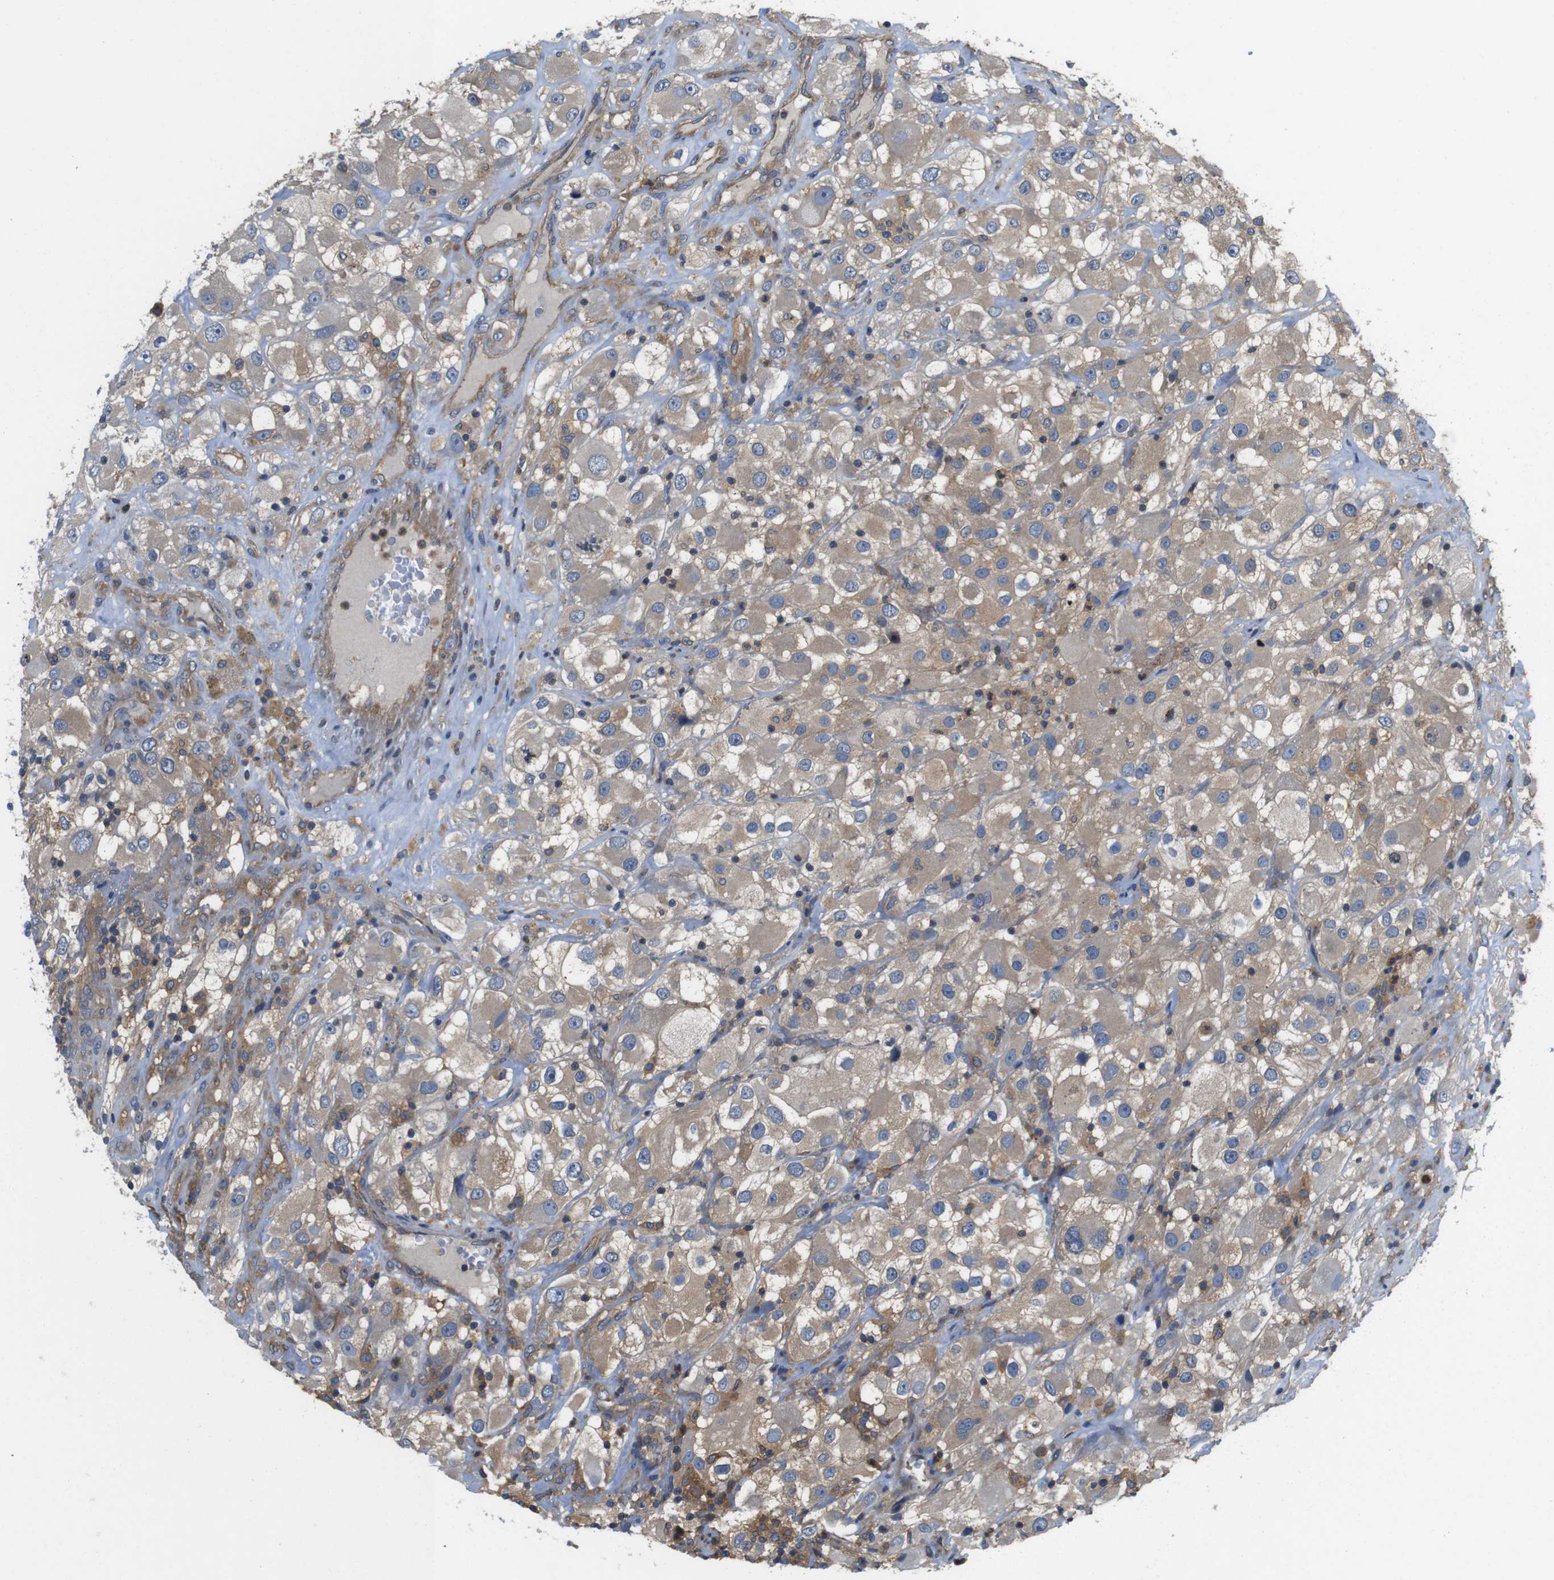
{"staining": {"intensity": "moderate", "quantity": ">75%", "location": "cytoplasmic/membranous"}, "tissue": "renal cancer", "cell_type": "Tumor cells", "image_type": "cancer", "snomed": [{"axis": "morphology", "description": "Adenocarcinoma, NOS"}, {"axis": "topography", "description": "Kidney"}], "caption": "Immunohistochemical staining of human renal adenocarcinoma demonstrates medium levels of moderate cytoplasmic/membranous protein staining in about >75% of tumor cells. (DAB (3,3'-diaminobenzidine) = brown stain, brightfield microscopy at high magnification).", "gene": "DCTN1", "patient": {"sex": "female", "age": 52}}